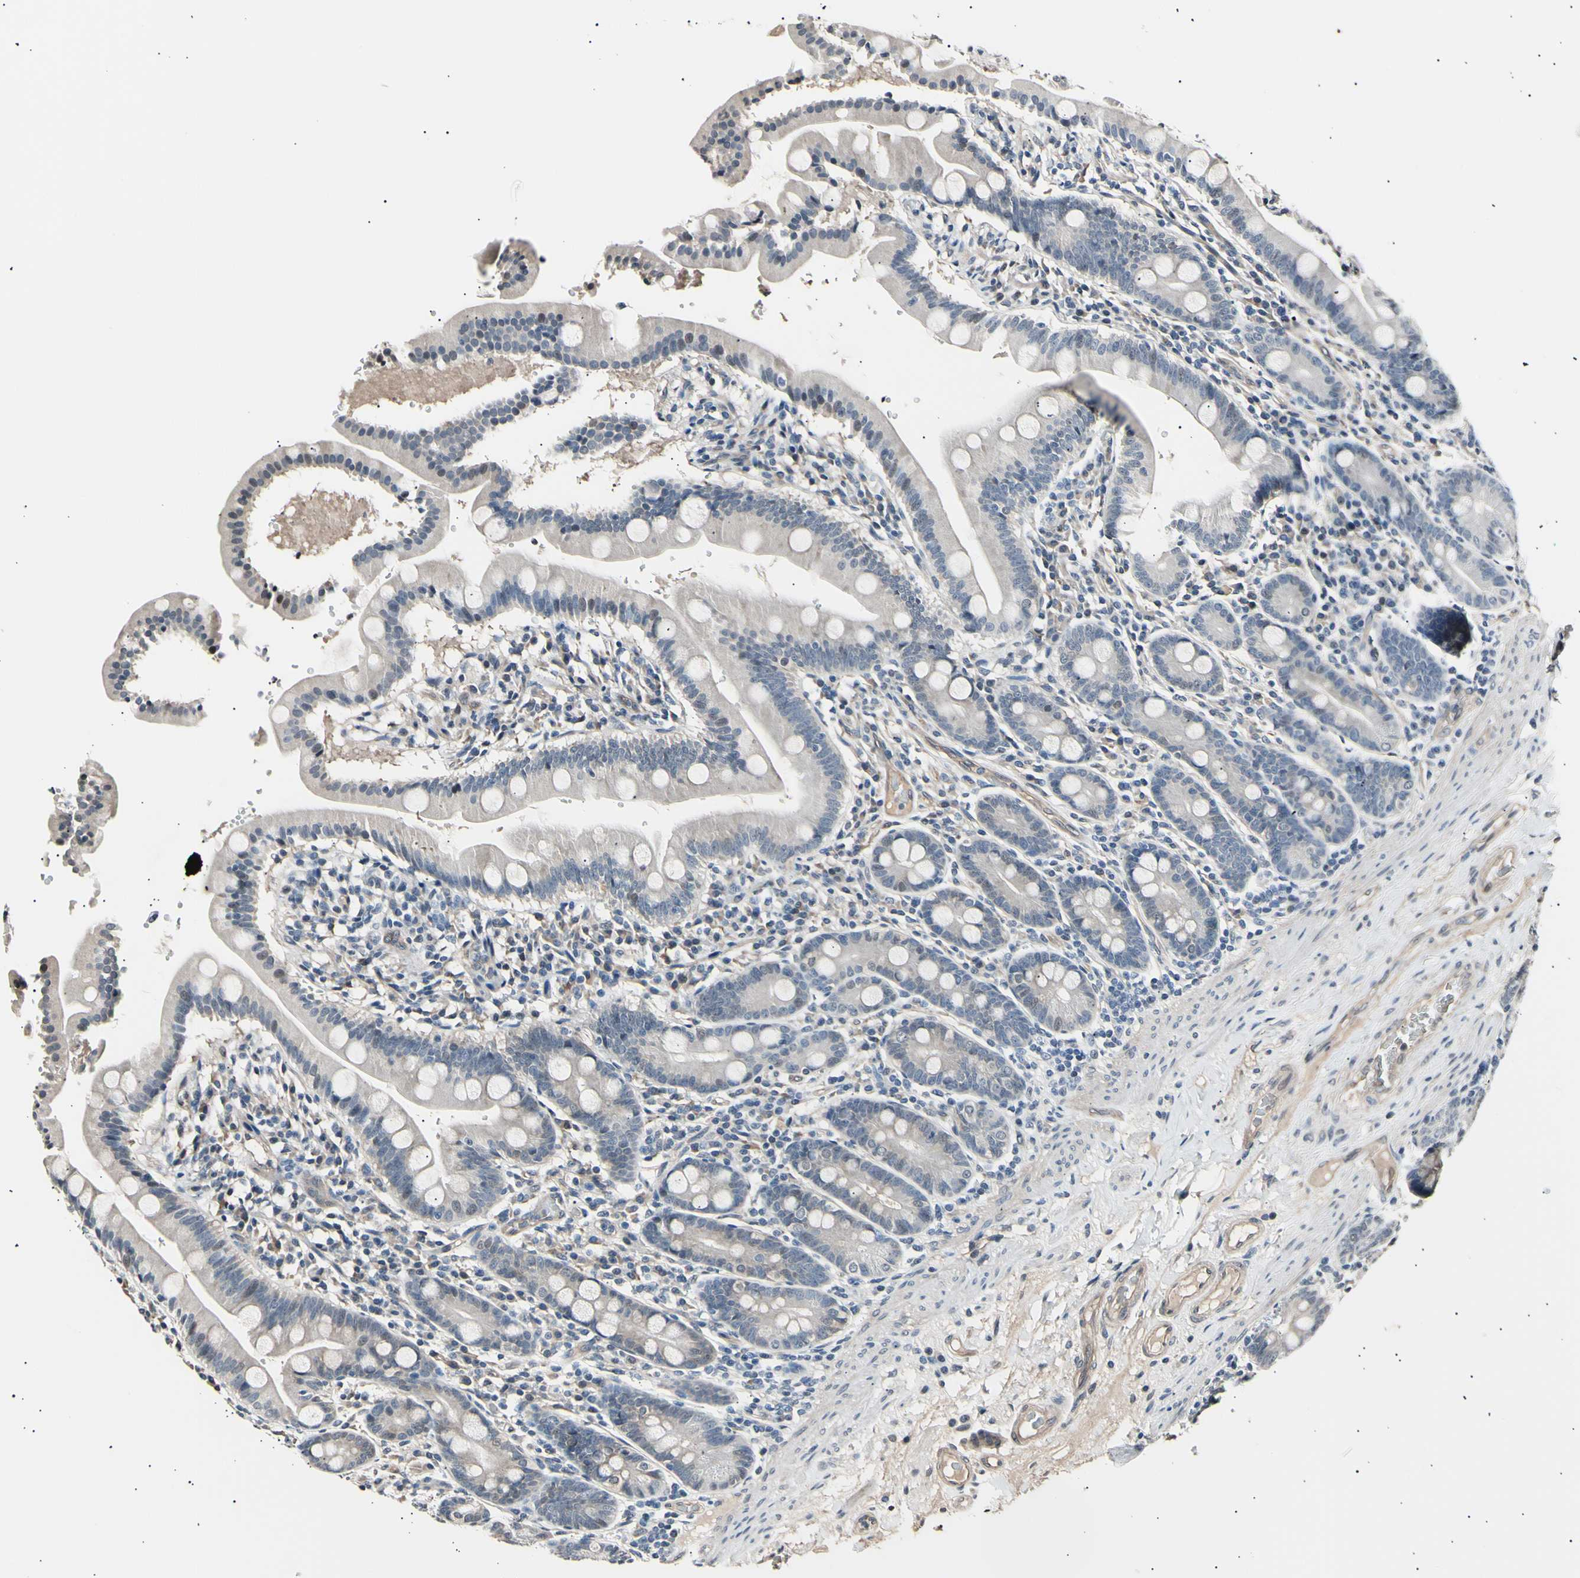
{"staining": {"intensity": "negative", "quantity": "none", "location": "none"}, "tissue": "duodenum", "cell_type": "Glandular cells", "image_type": "normal", "snomed": [{"axis": "morphology", "description": "Normal tissue, NOS"}, {"axis": "topography", "description": "Duodenum"}], "caption": "Histopathology image shows no protein expression in glandular cells of normal duodenum. (DAB (3,3'-diaminobenzidine) immunohistochemistry visualized using brightfield microscopy, high magnification).", "gene": "AK1", "patient": {"sex": "male", "age": 50}}